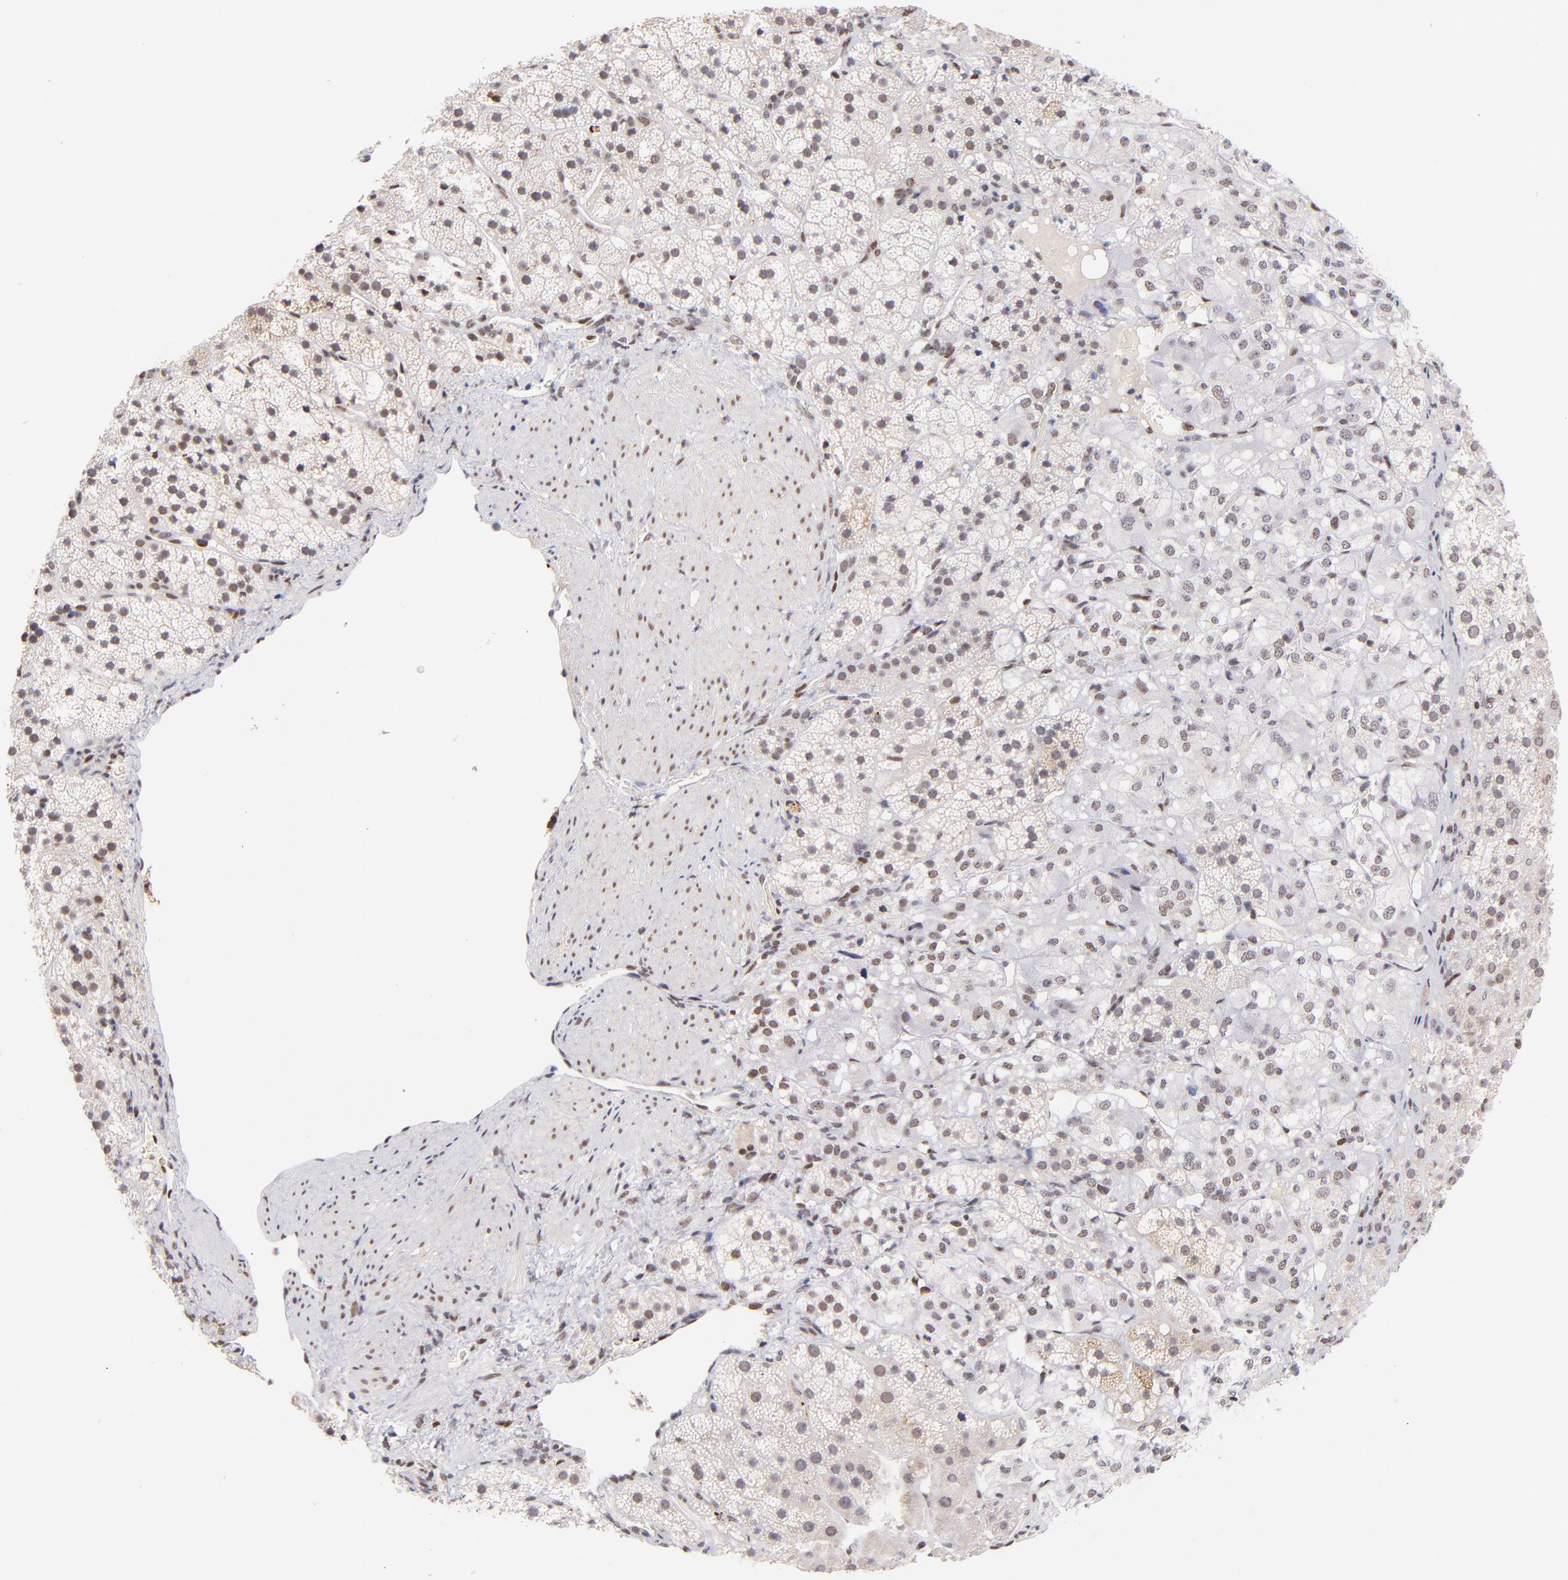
{"staining": {"intensity": "weak", "quantity": ">75%", "location": "nuclear"}, "tissue": "adrenal gland", "cell_type": "Glandular cells", "image_type": "normal", "snomed": [{"axis": "morphology", "description": "Normal tissue, NOS"}, {"axis": "topography", "description": "Adrenal gland"}], "caption": "The photomicrograph displays a brown stain indicating the presence of a protein in the nuclear of glandular cells in adrenal gland. The staining is performed using DAB brown chromogen to label protein expression. The nuclei are counter-stained blue using hematoxylin.", "gene": "MIDEAS", "patient": {"sex": "female", "age": 44}}